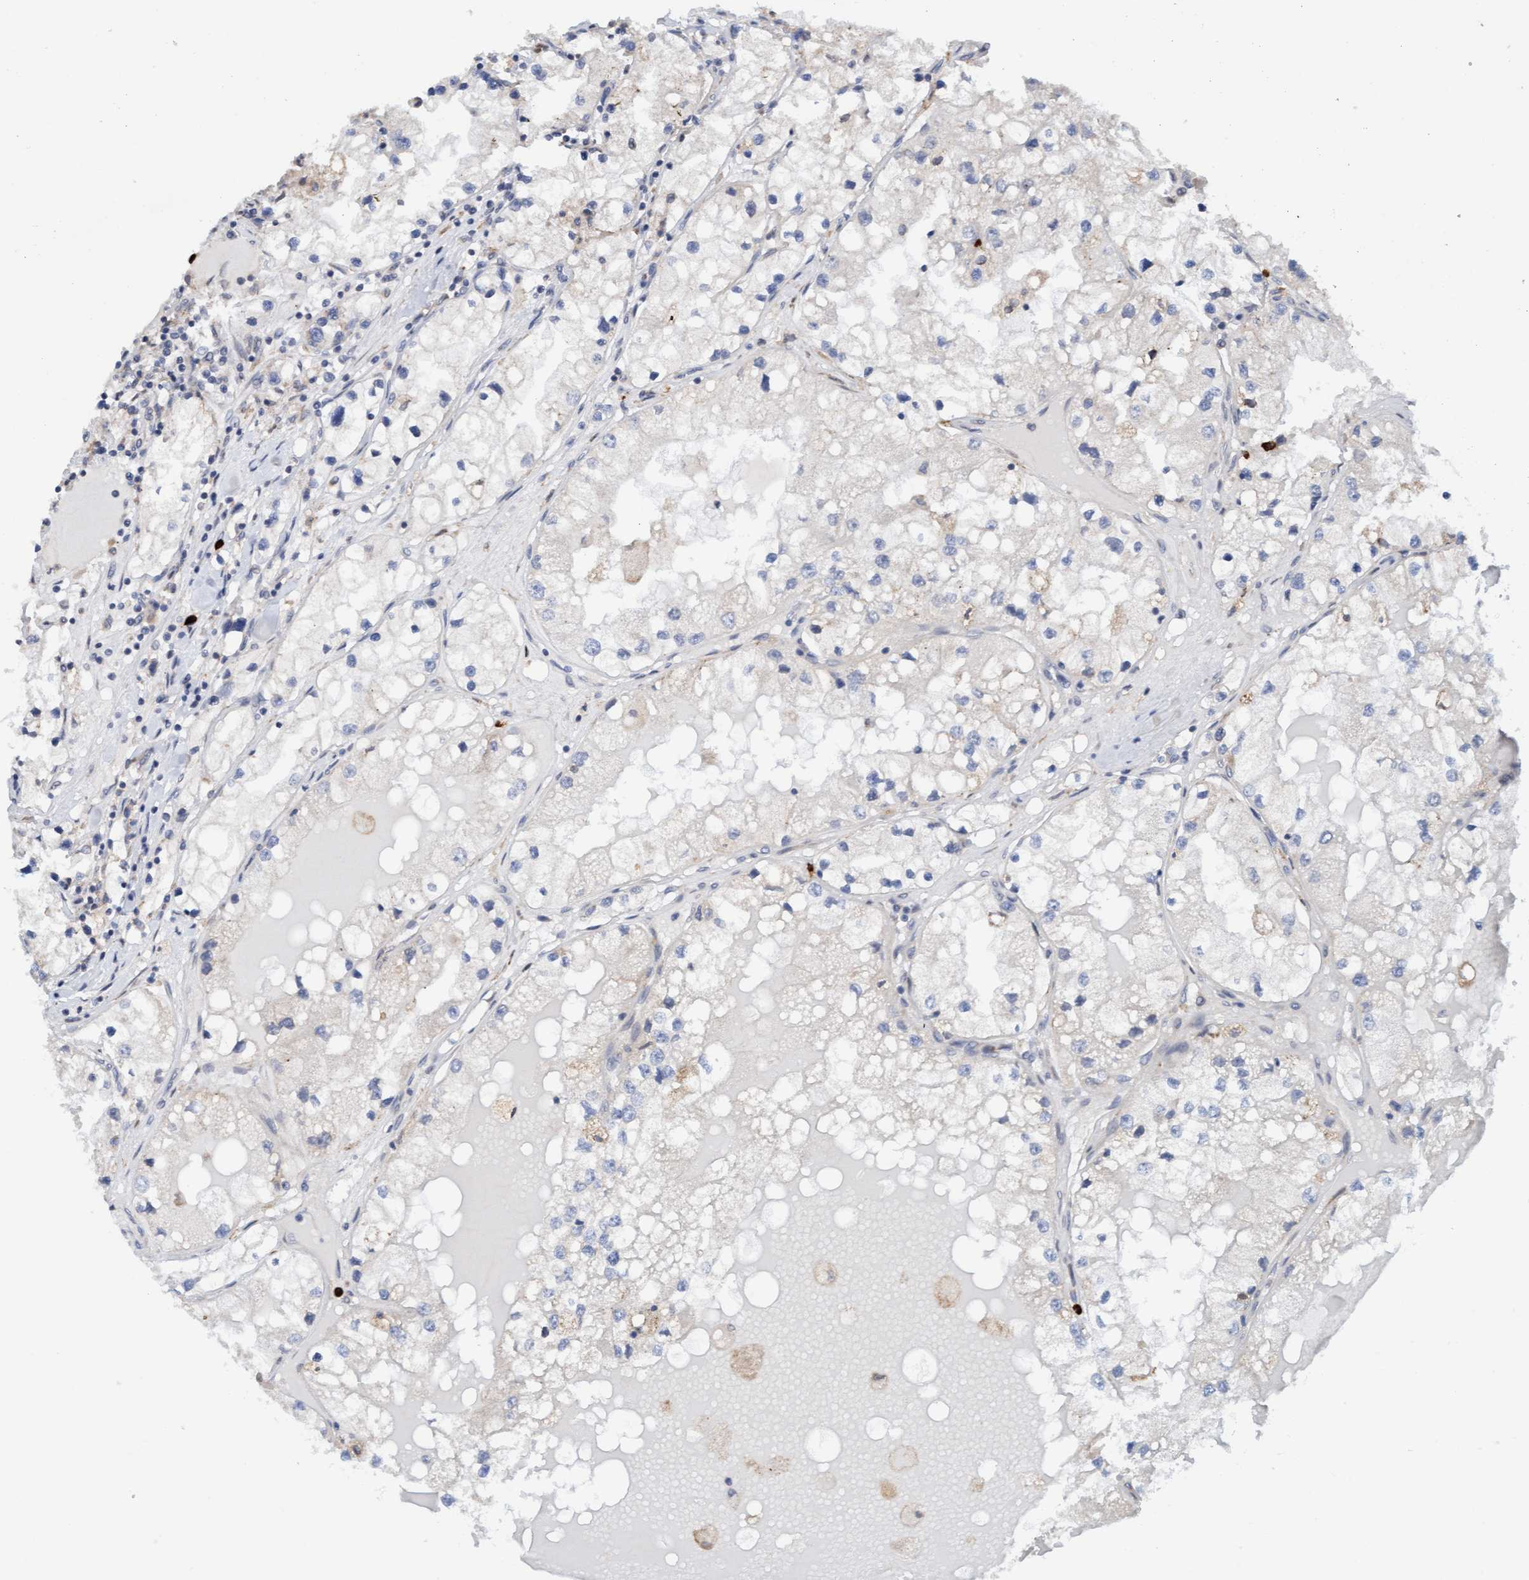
{"staining": {"intensity": "negative", "quantity": "none", "location": "none"}, "tissue": "renal cancer", "cell_type": "Tumor cells", "image_type": "cancer", "snomed": [{"axis": "morphology", "description": "Adenocarcinoma, NOS"}, {"axis": "topography", "description": "Kidney"}], "caption": "There is no significant expression in tumor cells of renal cancer (adenocarcinoma). The staining was performed using DAB to visualize the protein expression in brown, while the nuclei were stained in blue with hematoxylin (Magnification: 20x).", "gene": "MMP8", "patient": {"sex": "male", "age": 68}}